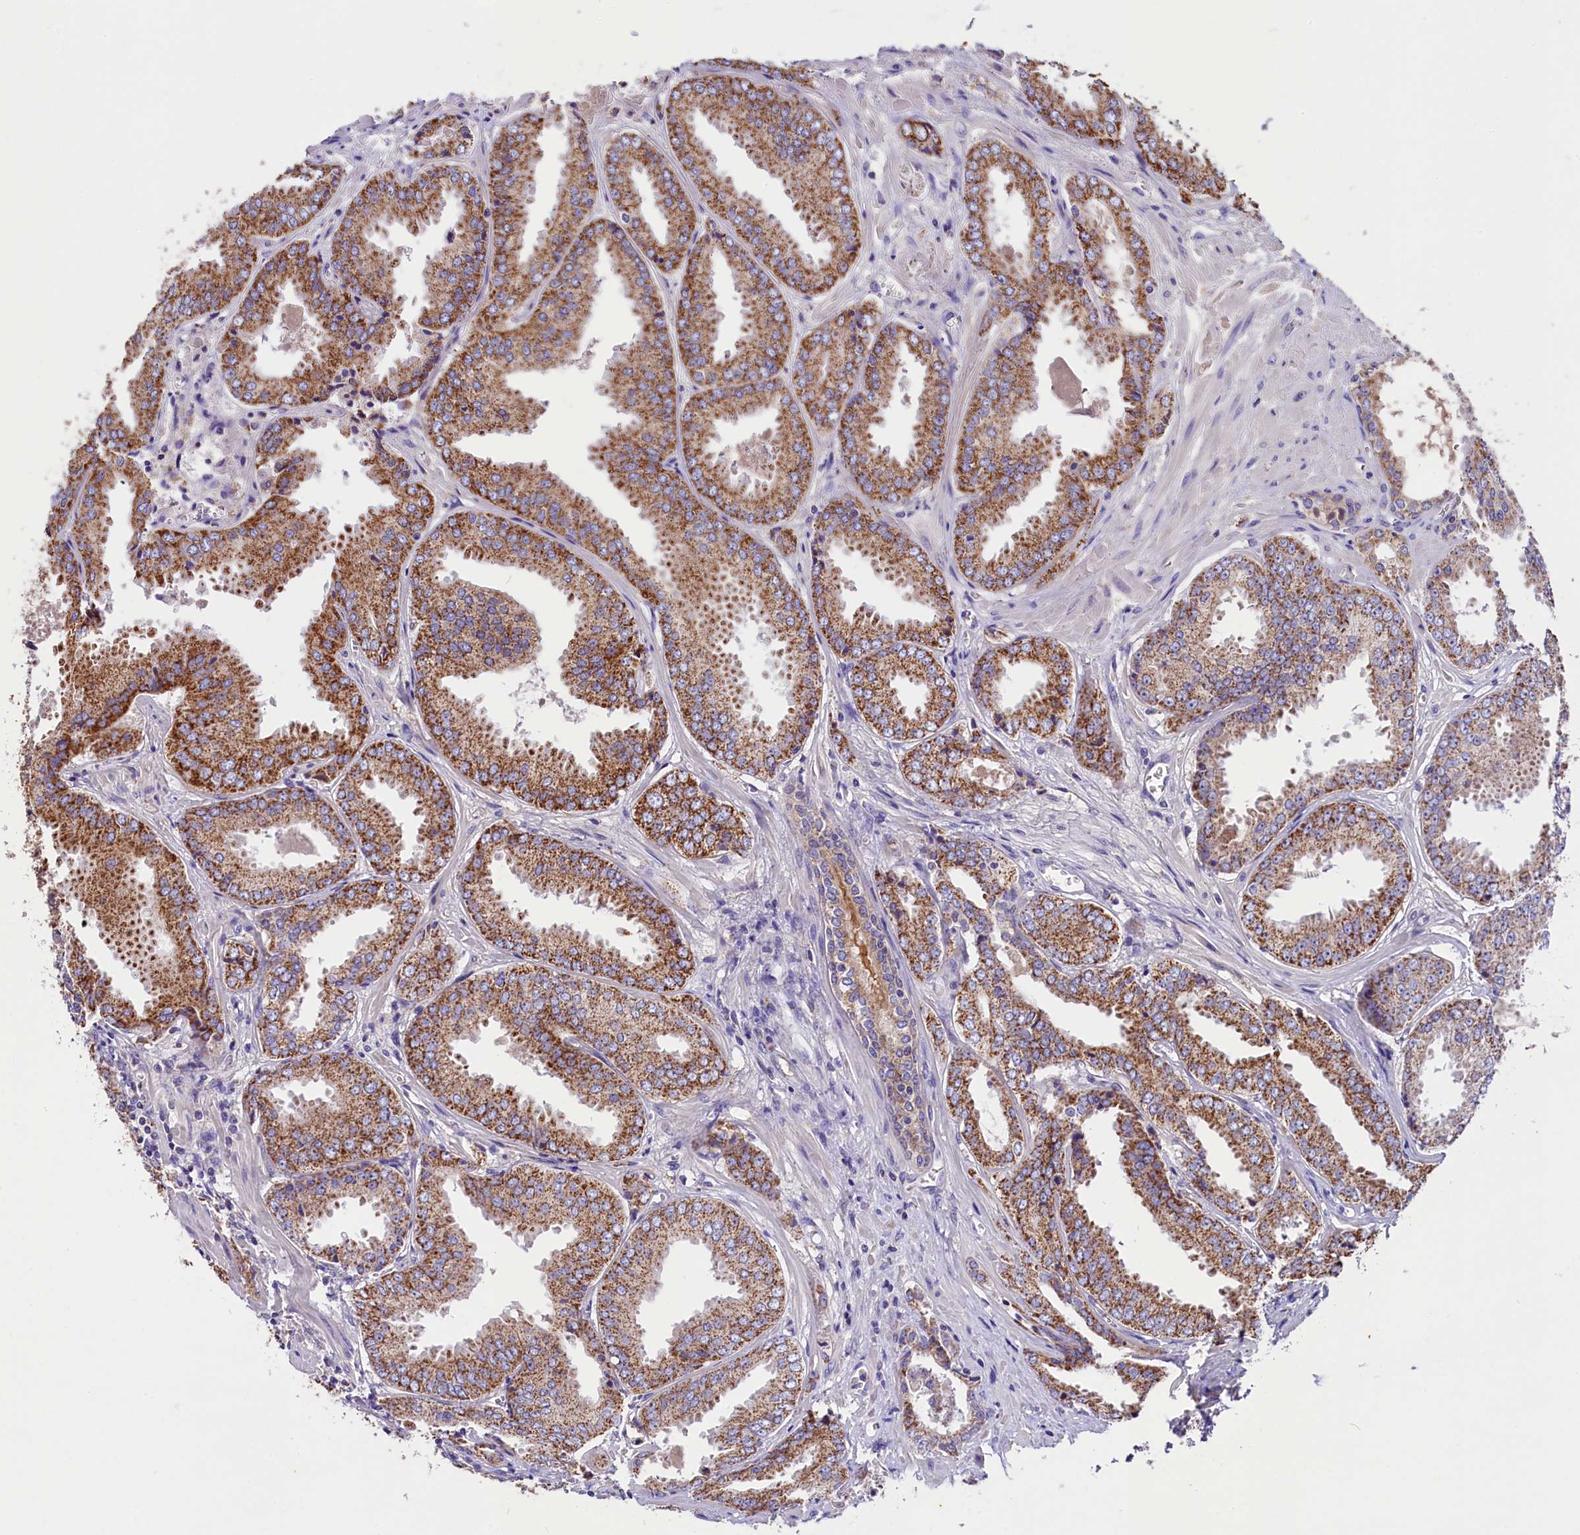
{"staining": {"intensity": "moderate", "quantity": ">75%", "location": "cytoplasmic/membranous"}, "tissue": "prostate cancer", "cell_type": "Tumor cells", "image_type": "cancer", "snomed": [{"axis": "morphology", "description": "Adenocarcinoma, Low grade"}, {"axis": "topography", "description": "Prostate"}], "caption": "Low-grade adenocarcinoma (prostate) tissue demonstrates moderate cytoplasmic/membranous staining in about >75% of tumor cells (DAB = brown stain, brightfield microscopy at high magnification).", "gene": "SIX5", "patient": {"sex": "male", "age": 67}}